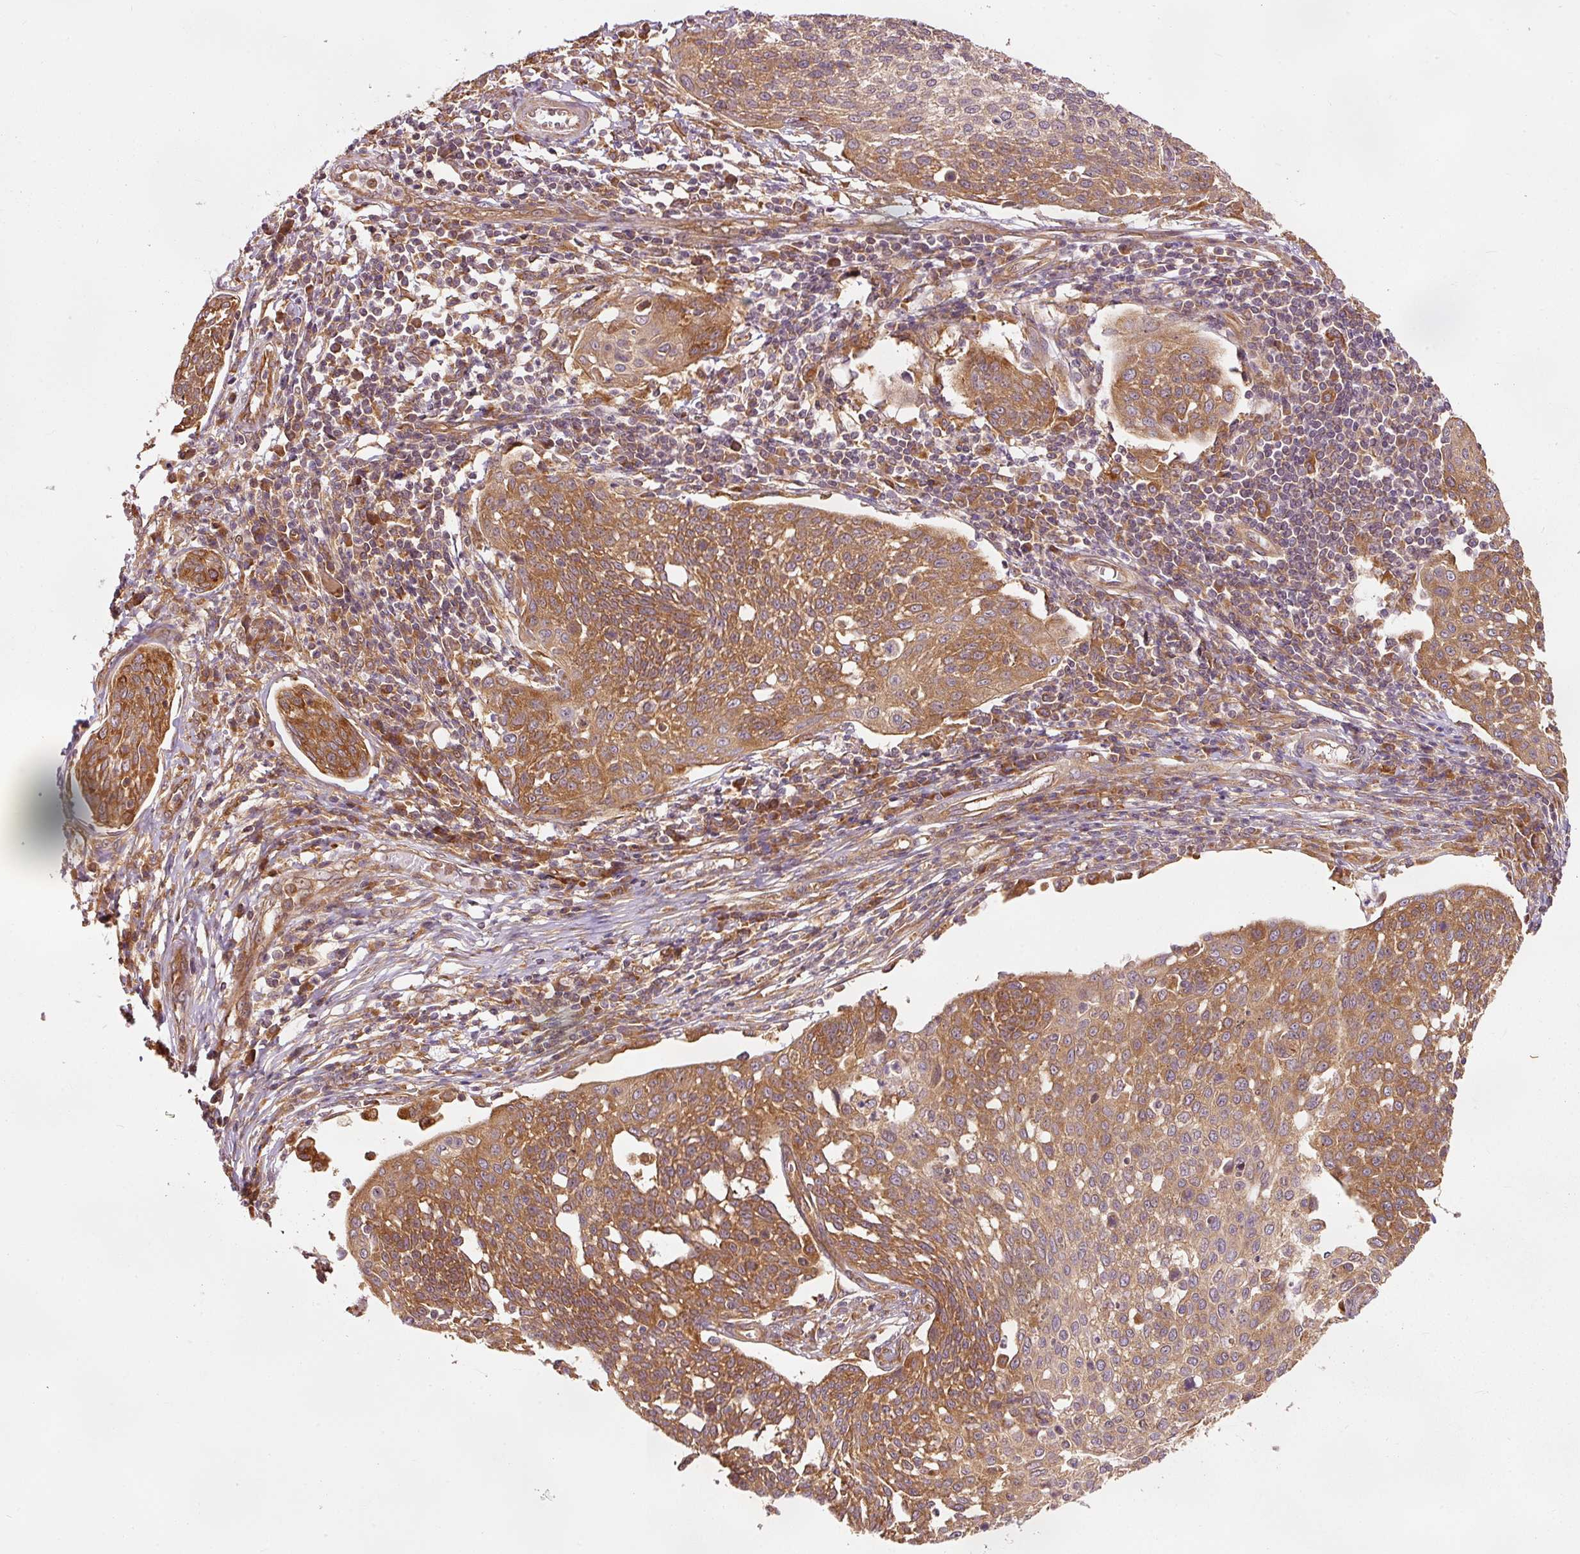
{"staining": {"intensity": "moderate", "quantity": ">75%", "location": "cytoplasmic/membranous"}, "tissue": "cervical cancer", "cell_type": "Tumor cells", "image_type": "cancer", "snomed": [{"axis": "morphology", "description": "Squamous cell carcinoma, NOS"}, {"axis": "topography", "description": "Cervix"}], "caption": "Immunohistochemistry (IHC) (DAB (3,3'-diaminobenzidine)) staining of cervical cancer demonstrates moderate cytoplasmic/membranous protein expression in about >75% of tumor cells.", "gene": "EIF3B", "patient": {"sex": "female", "age": 34}}